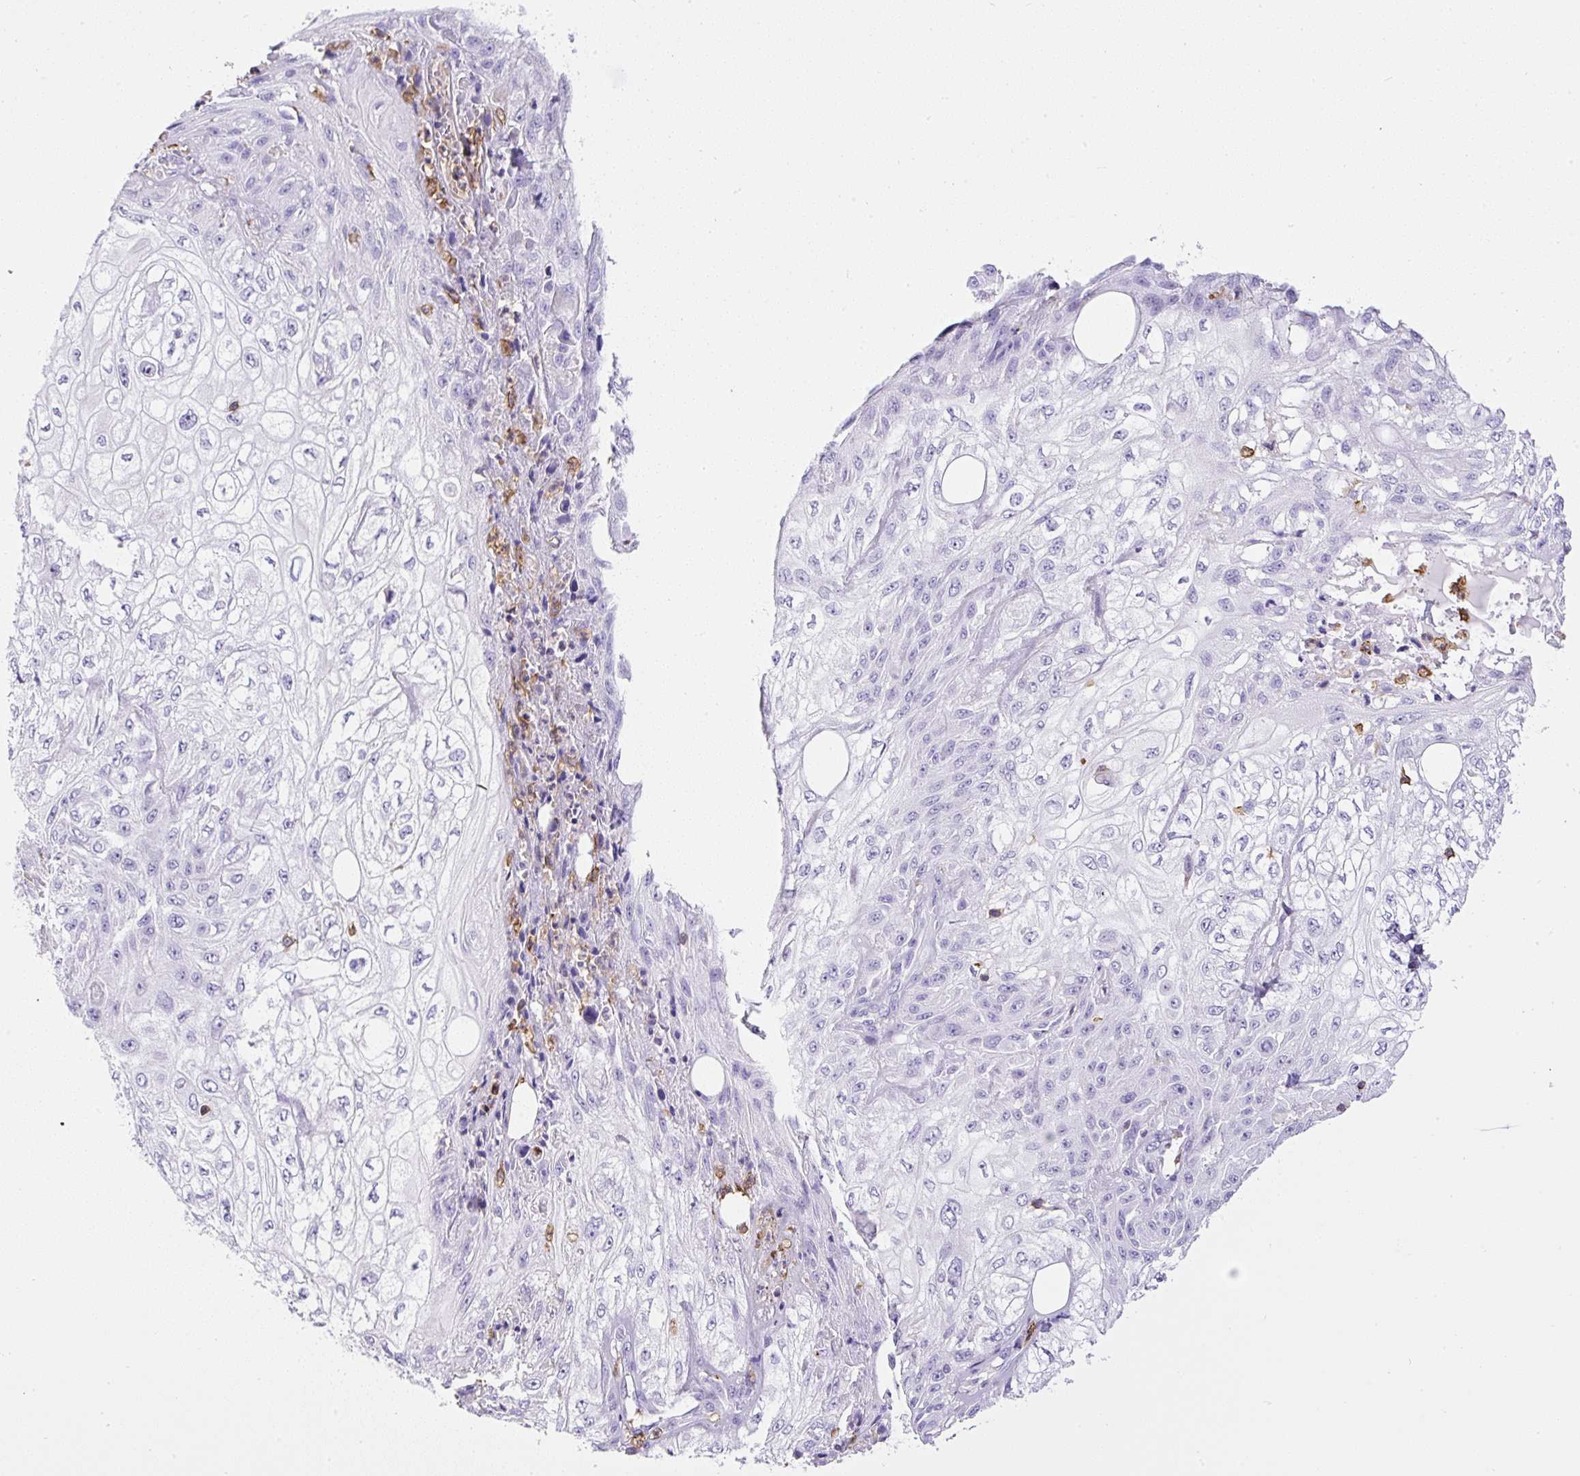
{"staining": {"intensity": "negative", "quantity": "none", "location": "none"}, "tissue": "skin cancer", "cell_type": "Tumor cells", "image_type": "cancer", "snomed": [{"axis": "morphology", "description": "Squamous cell carcinoma, NOS"}, {"axis": "morphology", "description": "Squamous cell carcinoma, metastatic, NOS"}, {"axis": "topography", "description": "Skin"}, {"axis": "topography", "description": "Lymph node"}], "caption": "DAB immunohistochemical staining of metastatic squamous cell carcinoma (skin) displays no significant expression in tumor cells. (DAB immunohistochemistry (IHC), high magnification).", "gene": "FAM228B", "patient": {"sex": "male", "age": 75}}